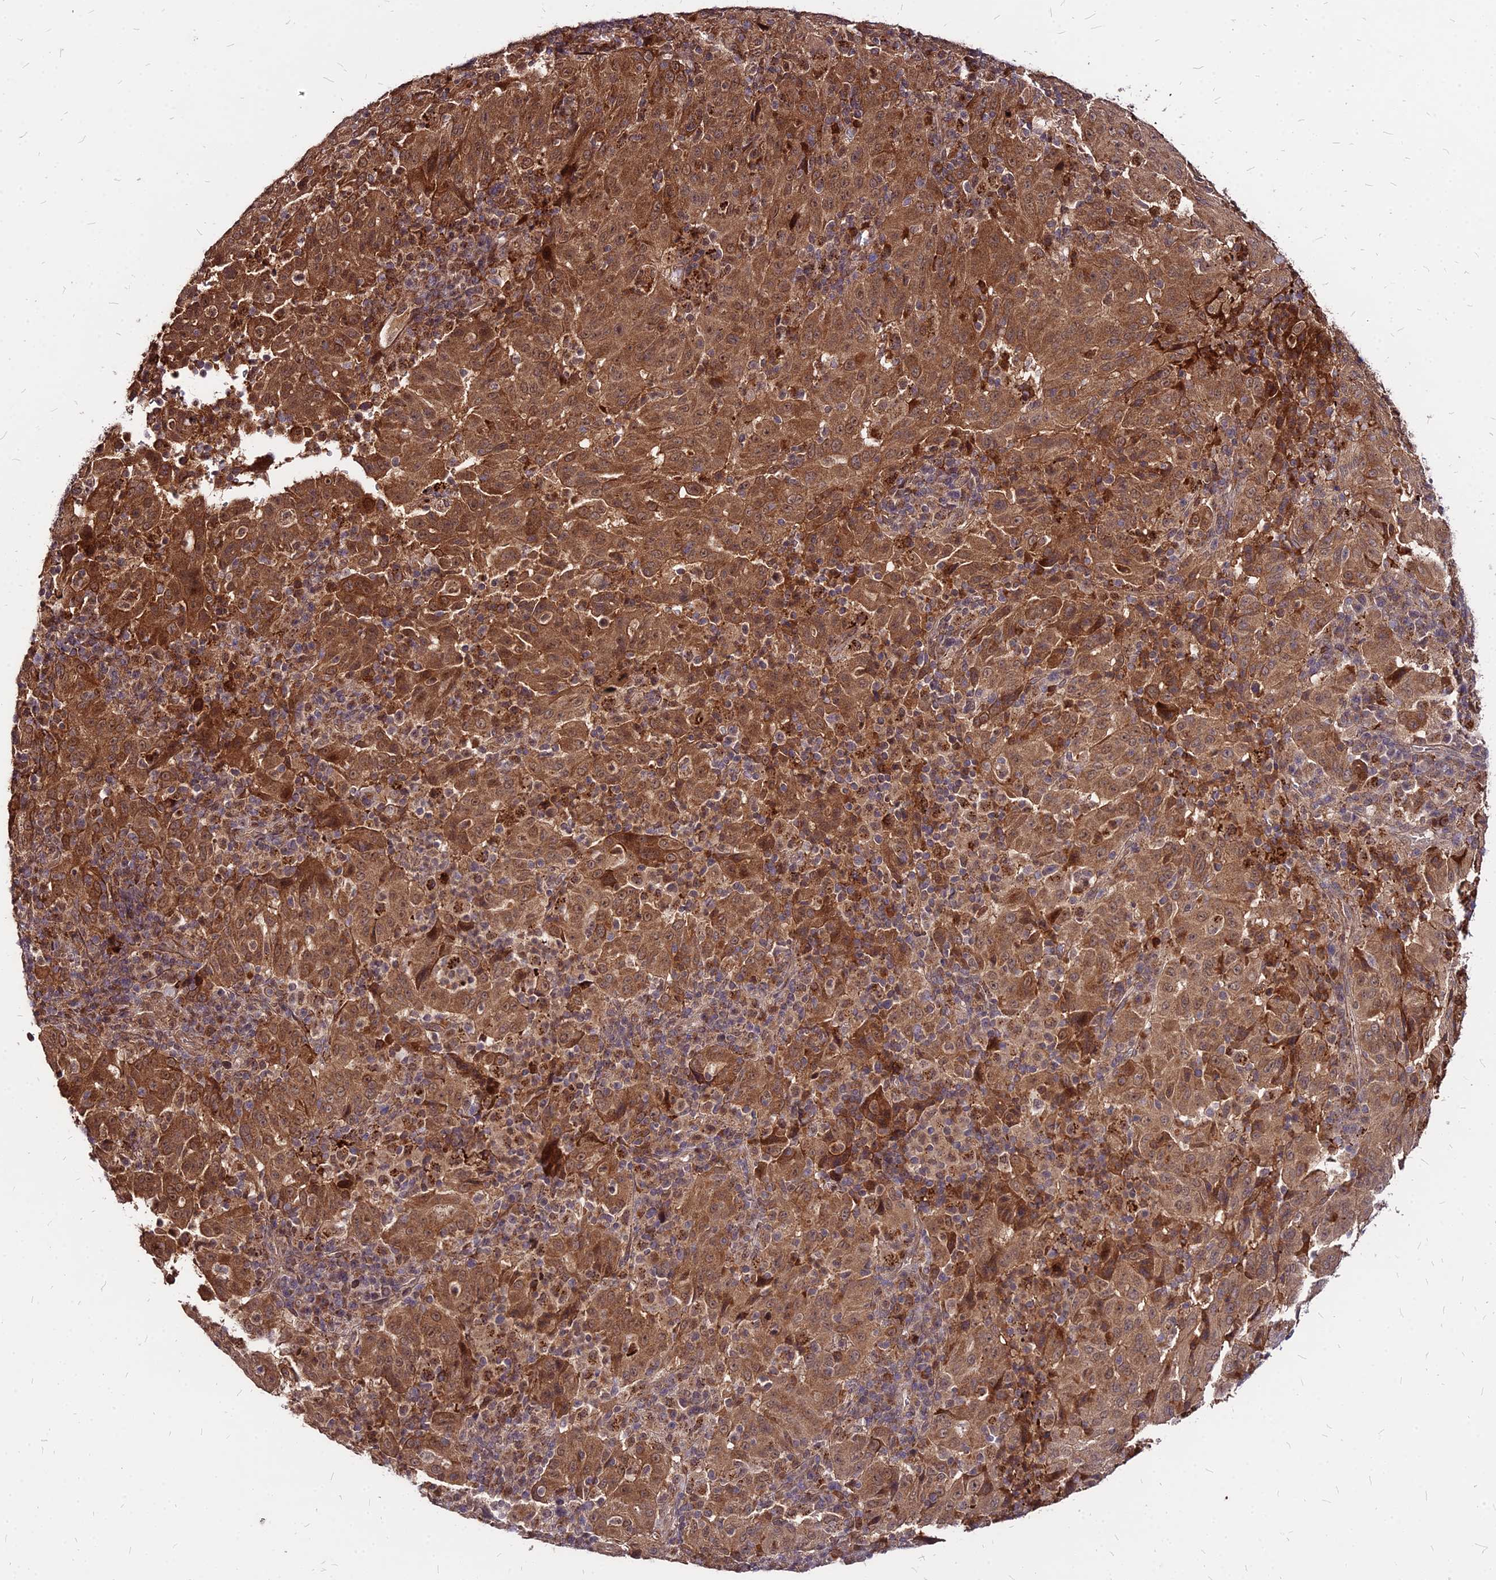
{"staining": {"intensity": "moderate", "quantity": ">75%", "location": "cytoplasmic/membranous"}, "tissue": "pancreatic cancer", "cell_type": "Tumor cells", "image_type": "cancer", "snomed": [{"axis": "morphology", "description": "Adenocarcinoma, NOS"}, {"axis": "topography", "description": "Pancreas"}], "caption": "Immunohistochemistry (IHC) photomicrograph of adenocarcinoma (pancreatic) stained for a protein (brown), which exhibits medium levels of moderate cytoplasmic/membranous staining in approximately >75% of tumor cells.", "gene": "APBA3", "patient": {"sex": "male", "age": 63}}